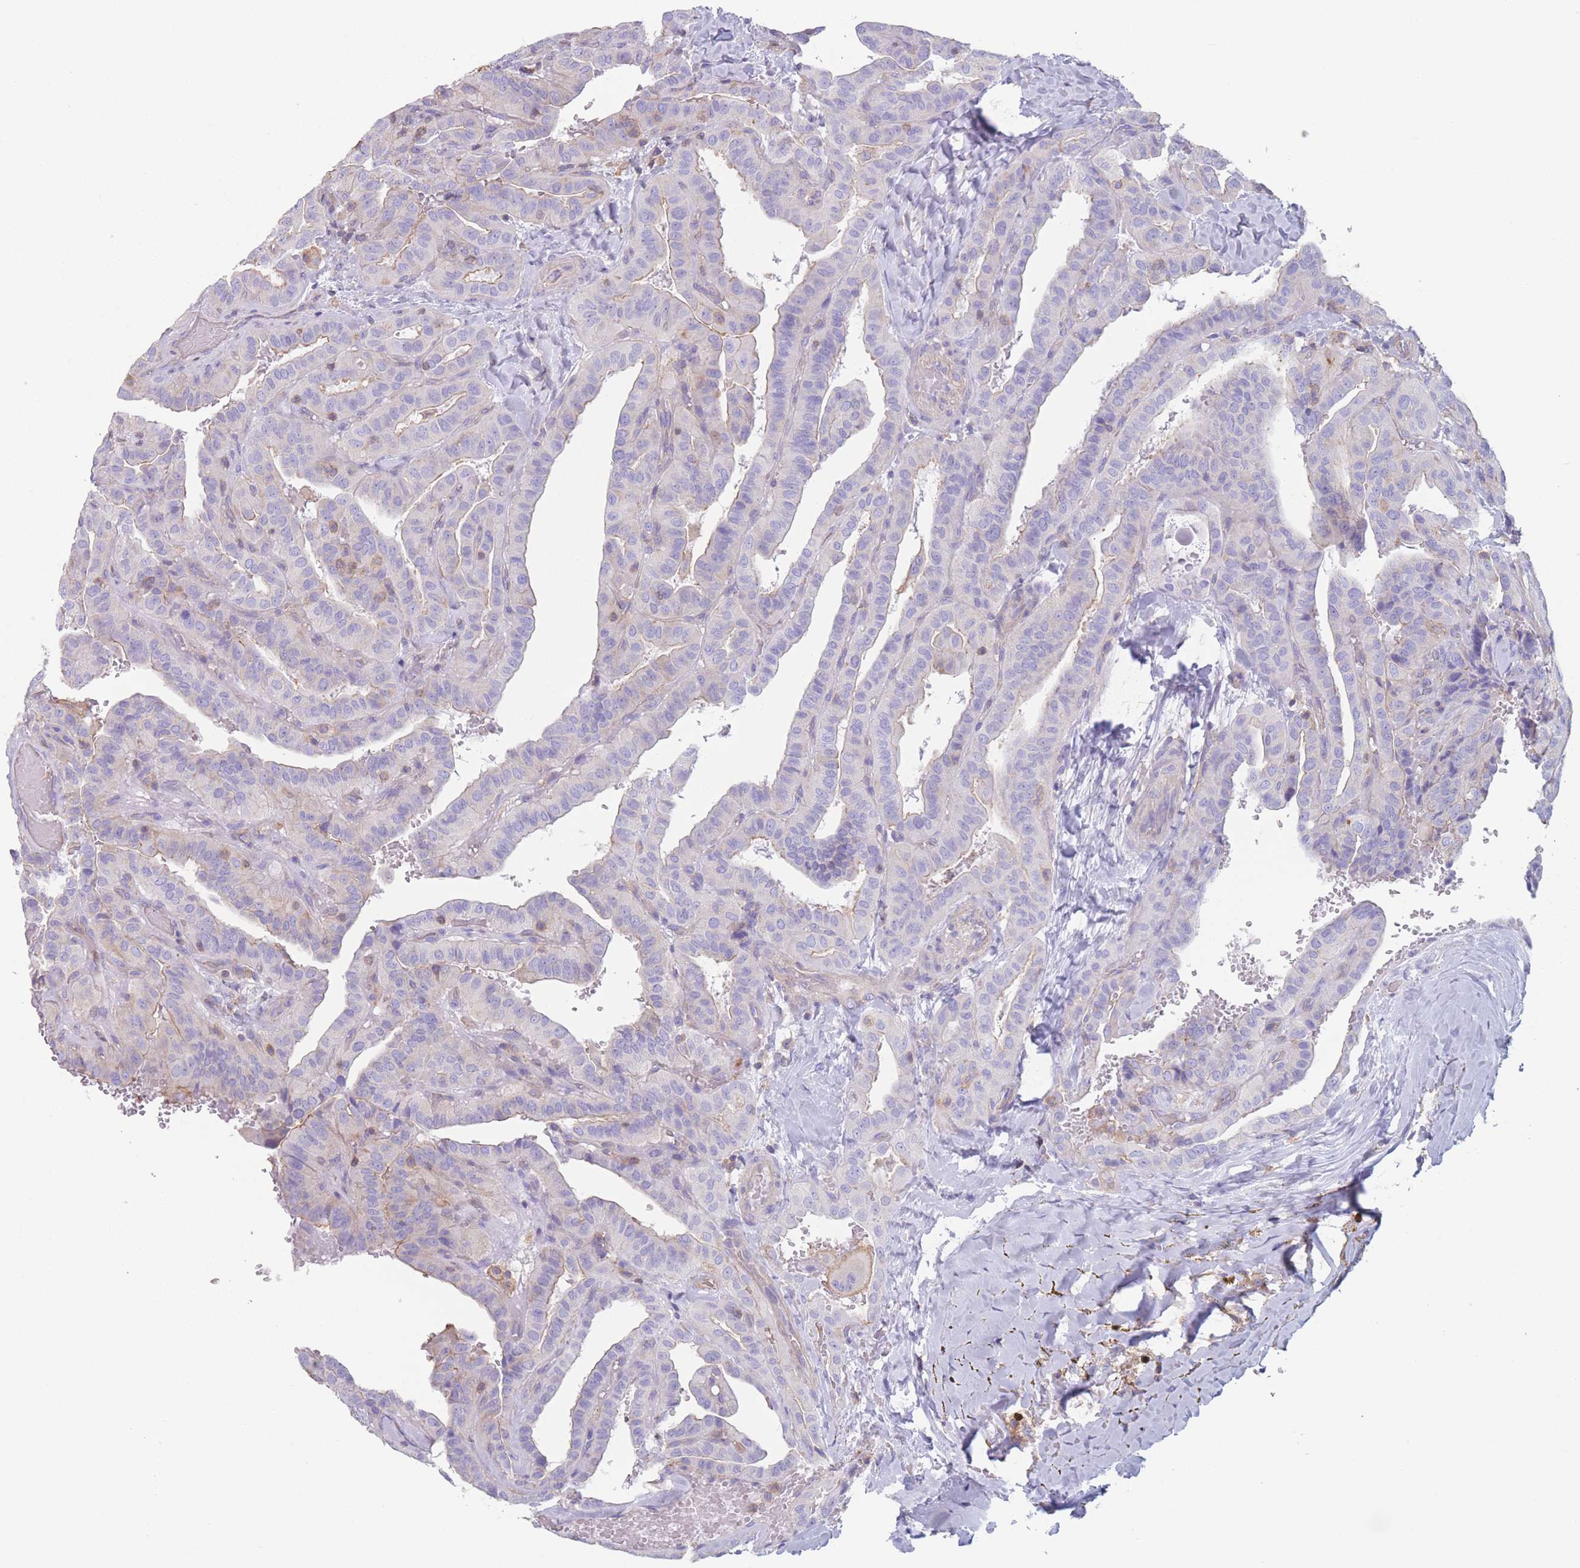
{"staining": {"intensity": "weak", "quantity": "<25%", "location": "cytoplasmic/membranous"}, "tissue": "thyroid cancer", "cell_type": "Tumor cells", "image_type": "cancer", "snomed": [{"axis": "morphology", "description": "Papillary adenocarcinoma, NOS"}, {"axis": "topography", "description": "Thyroid gland"}], "caption": "A high-resolution histopathology image shows immunohistochemistry staining of thyroid papillary adenocarcinoma, which reveals no significant positivity in tumor cells. (Immunohistochemistry (ihc), brightfield microscopy, high magnification).", "gene": "ADH1A", "patient": {"sex": "male", "age": 77}}